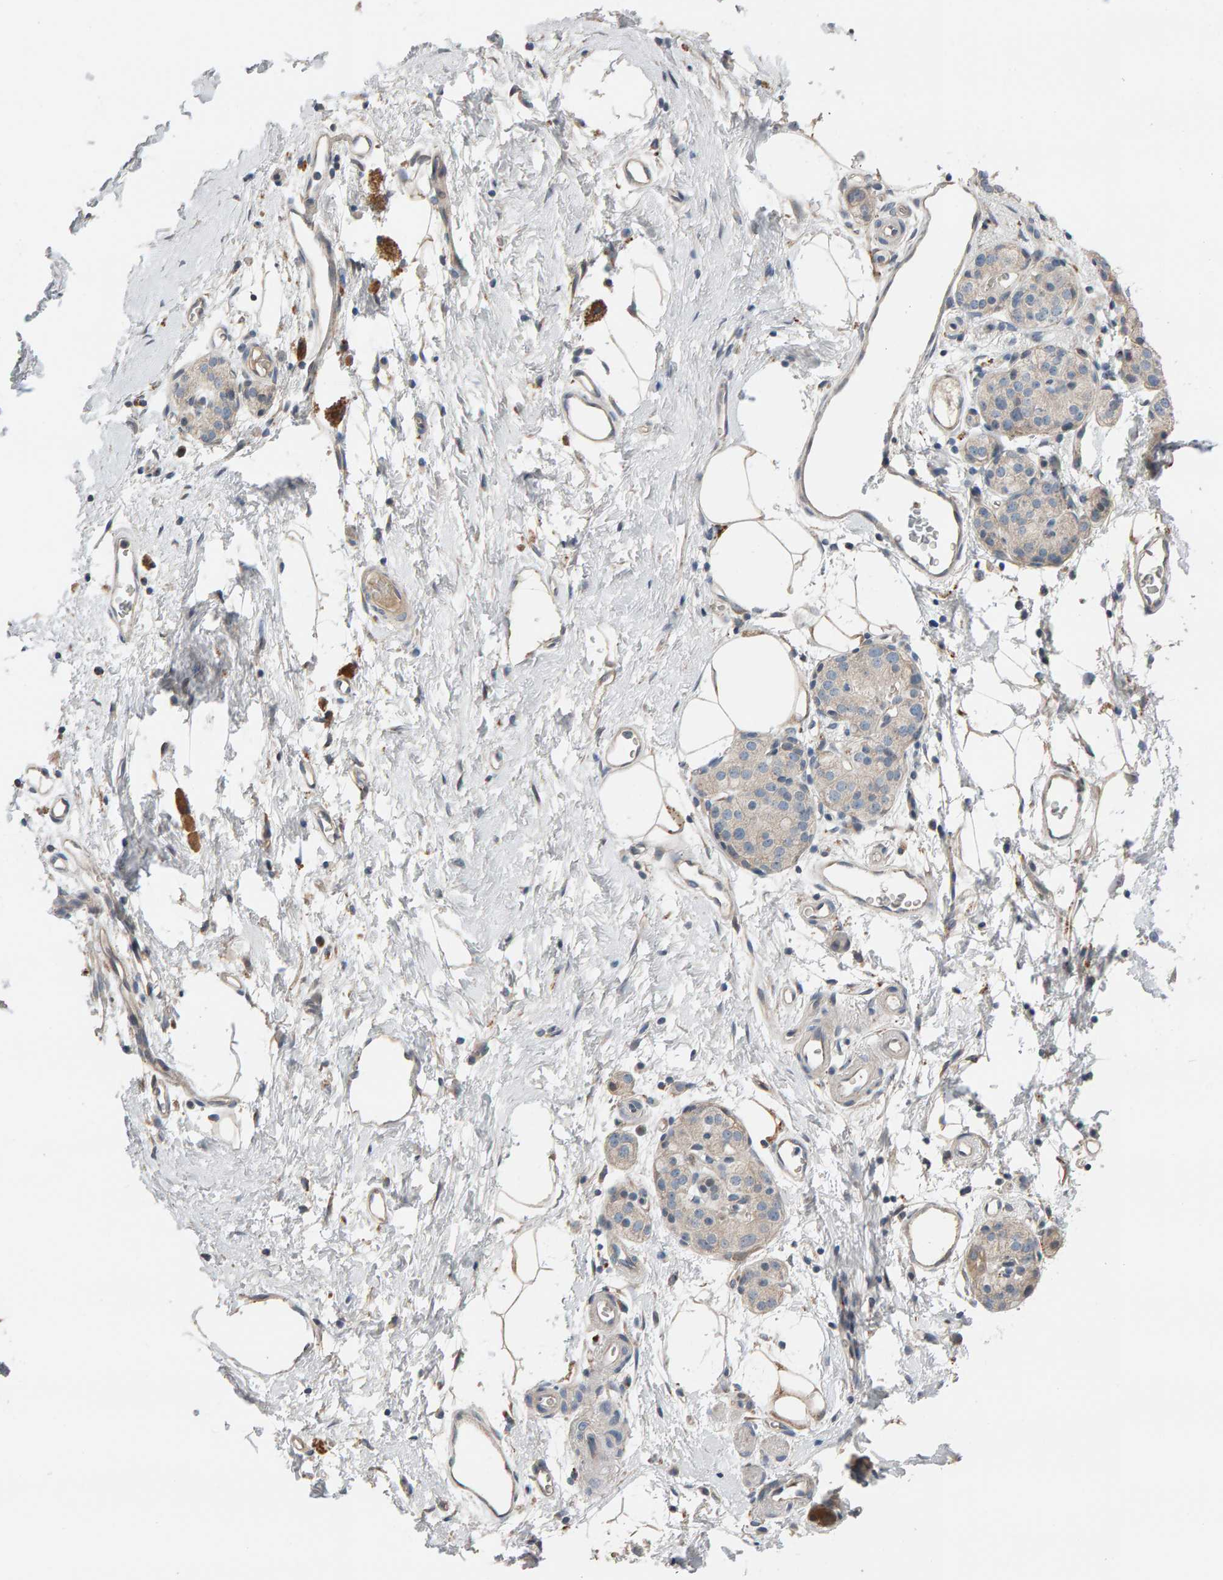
{"staining": {"intensity": "negative", "quantity": "none", "location": "none"}, "tissue": "pancreatic cancer", "cell_type": "Tumor cells", "image_type": "cancer", "snomed": [{"axis": "morphology", "description": "Adenocarcinoma, NOS"}, {"axis": "topography", "description": "Pancreas"}], "caption": "Immunohistochemistry photomicrograph of neoplastic tissue: human pancreatic cancer (adenocarcinoma) stained with DAB exhibits no significant protein staining in tumor cells.", "gene": "IPPK", "patient": {"sex": "male", "age": 50}}